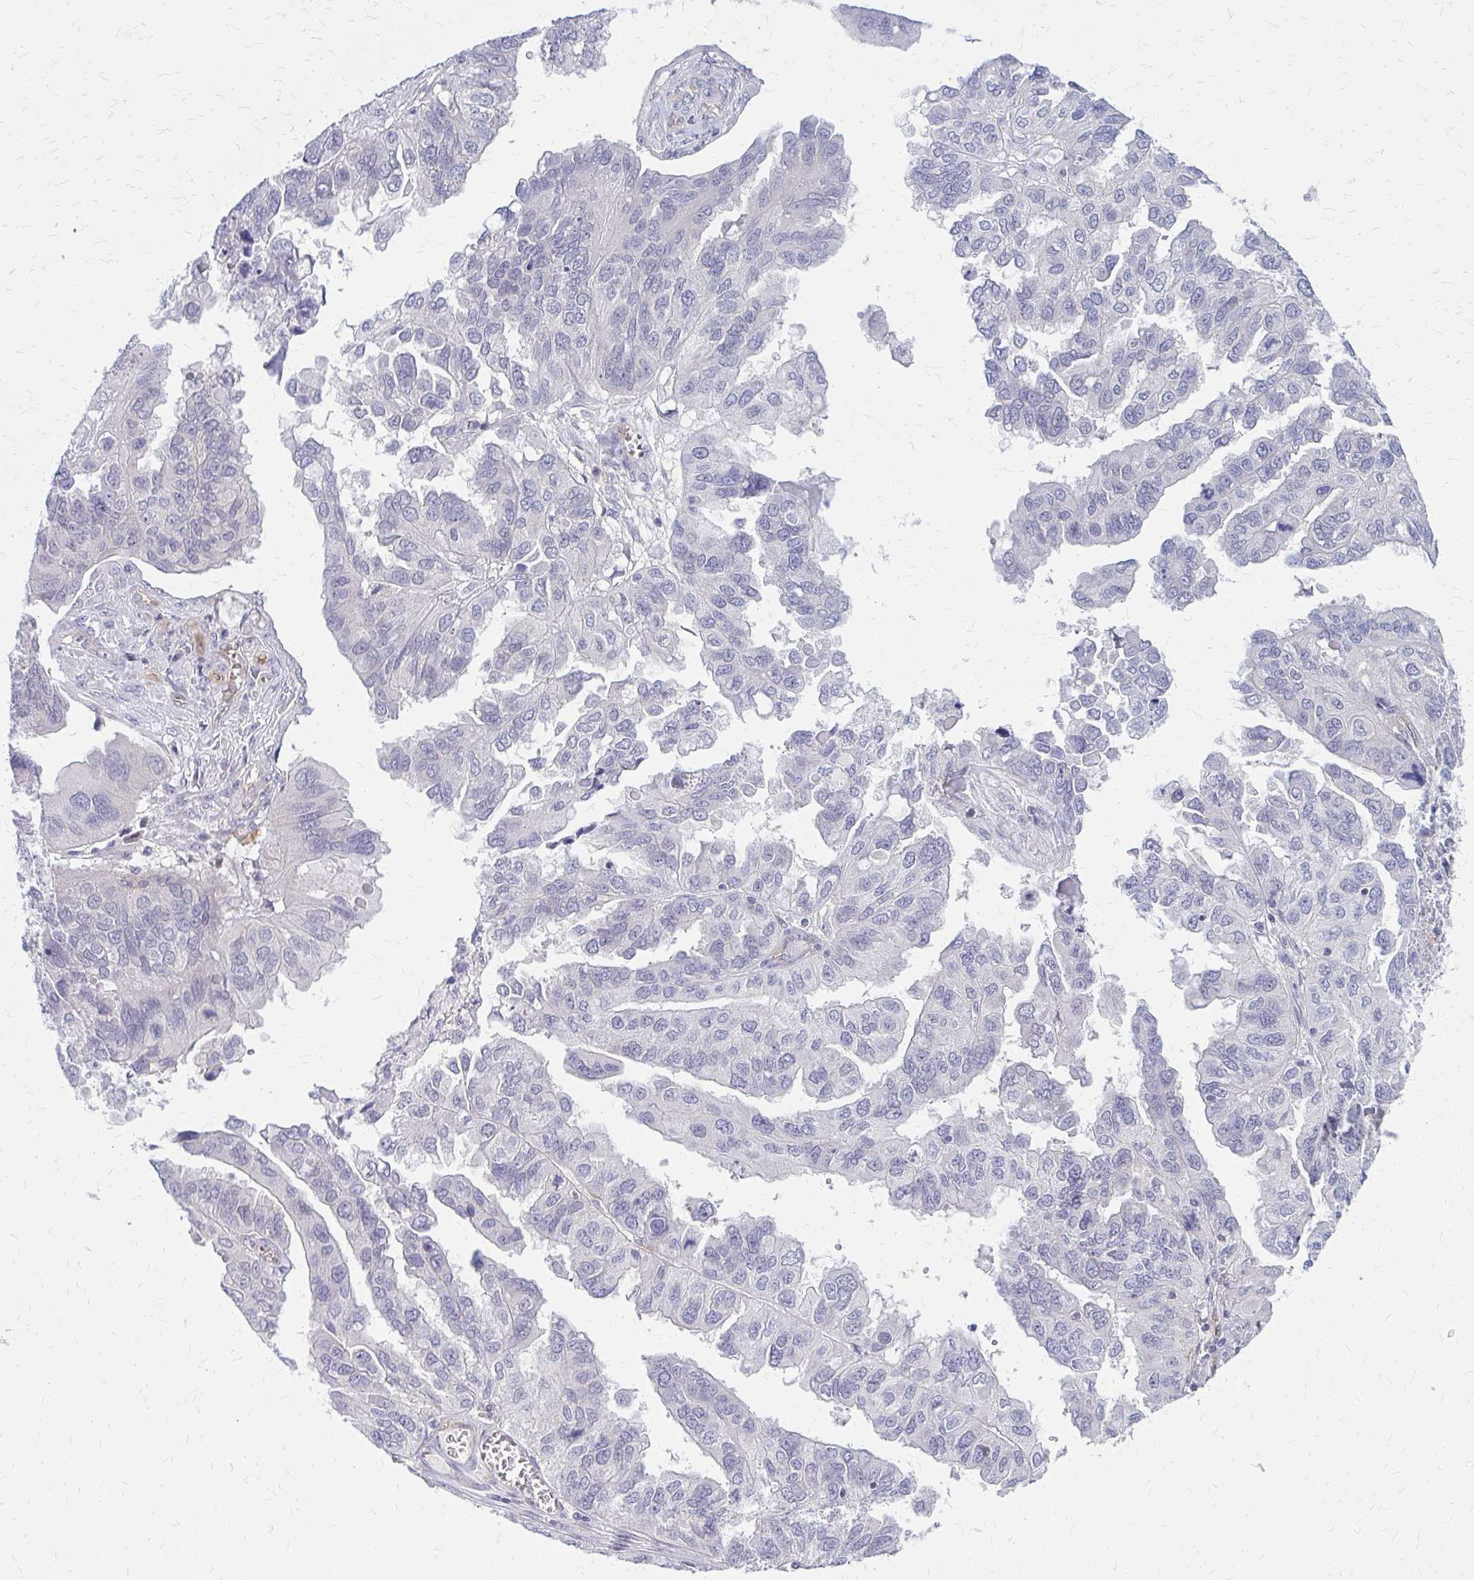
{"staining": {"intensity": "negative", "quantity": "none", "location": "none"}, "tissue": "ovarian cancer", "cell_type": "Tumor cells", "image_type": "cancer", "snomed": [{"axis": "morphology", "description": "Cystadenocarcinoma, serous, NOS"}, {"axis": "topography", "description": "Ovary"}], "caption": "DAB immunohistochemical staining of ovarian cancer (serous cystadenocarcinoma) shows no significant expression in tumor cells.", "gene": "CLIC2", "patient": {"sex": "female", "age": 79}}